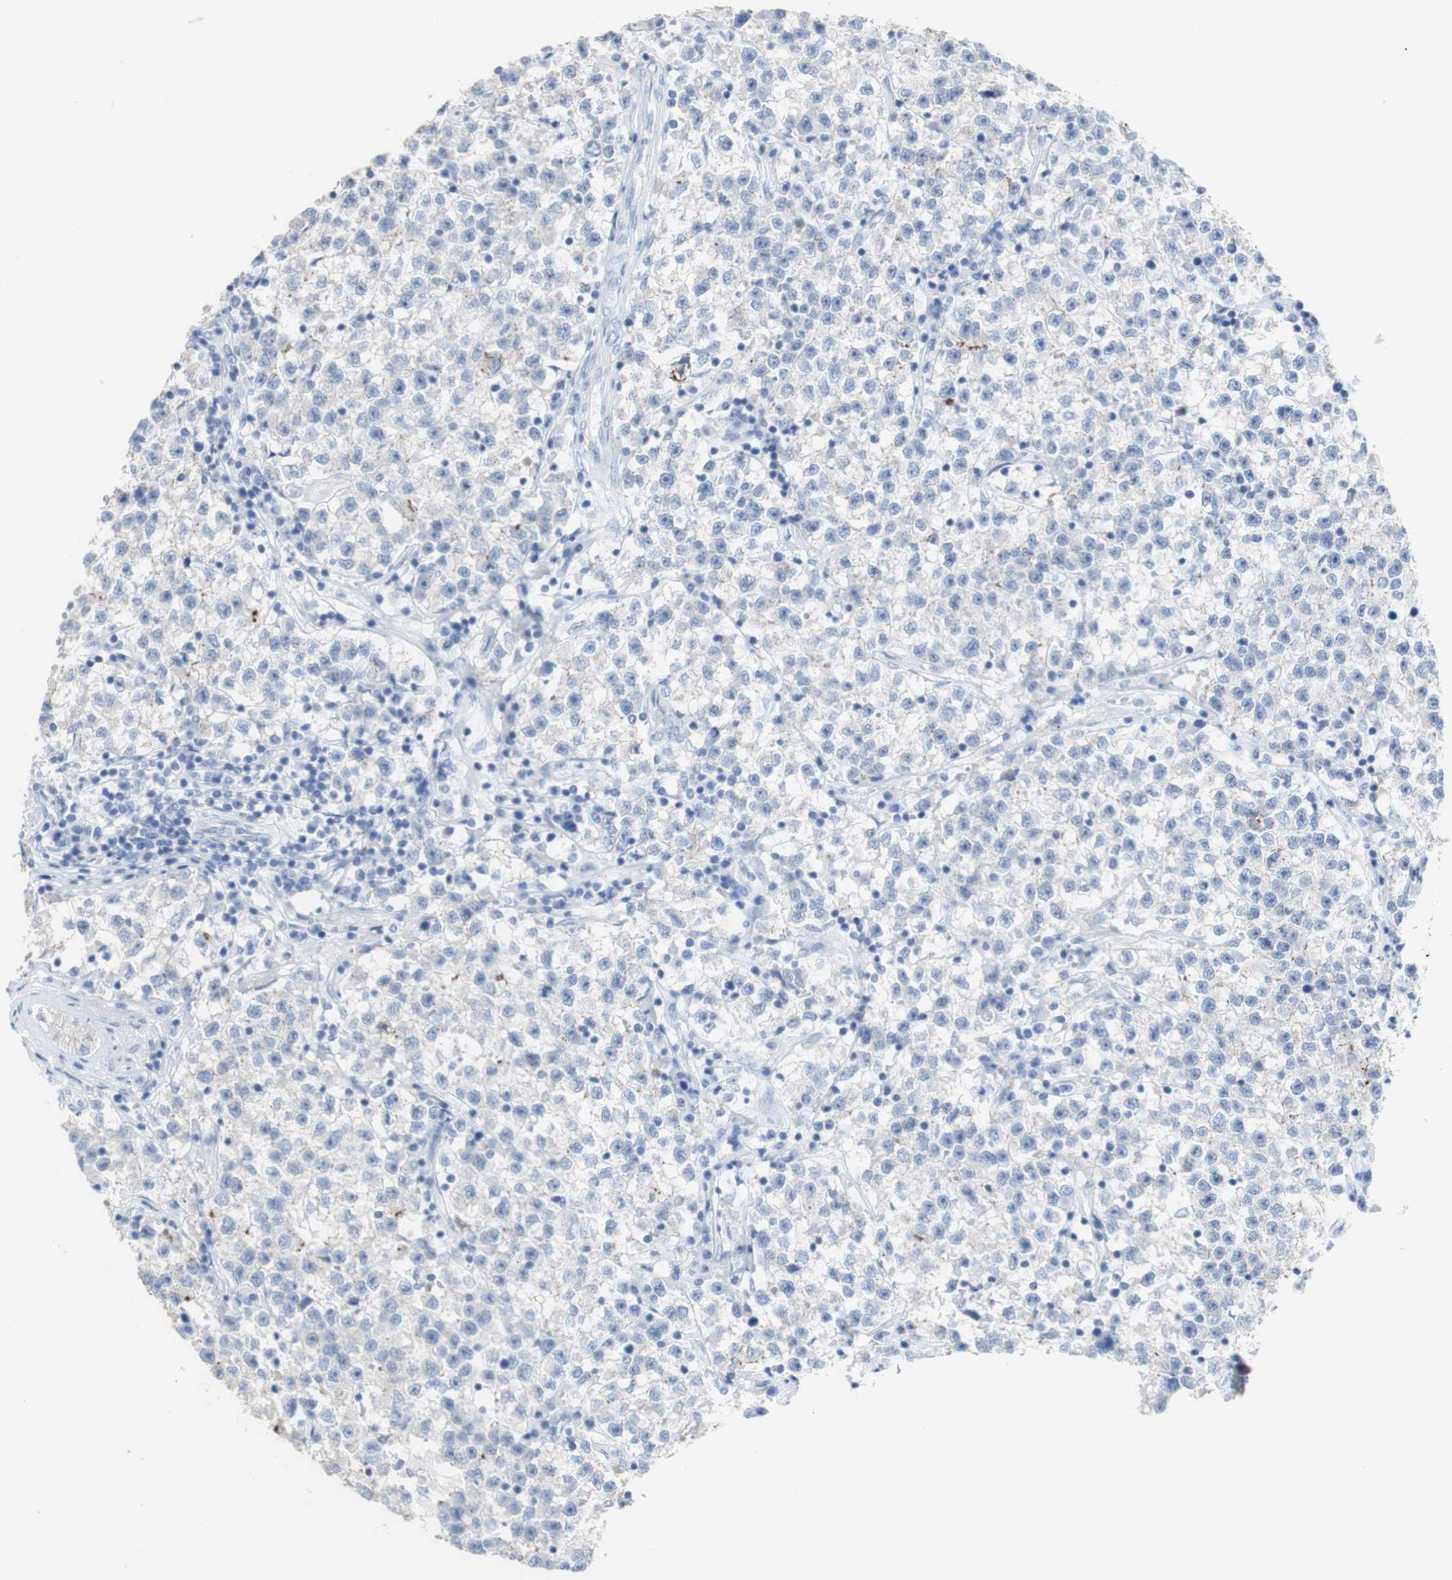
{"staining": {"intensity": "negative", "quantity": "none", "location": "none"}, "tissue": "testis cancer", "cell_type": "Tumor cells", "image_type": "cancer", "snomed": [{"axis": "morphology", "description": "Seminoma, NOS"}, {"axis": "topography", "description": "Testis"}], "caption": "A high-resolution micrograph shows immunohistochemistry staining of testis cancer, which shows no significant staining in tumor cells. (Immunohistochemistry (ihc), brightfield microscopy, high magnification).", "gene": "DSC2", "patient": {"sex": "male", "age": 22}}